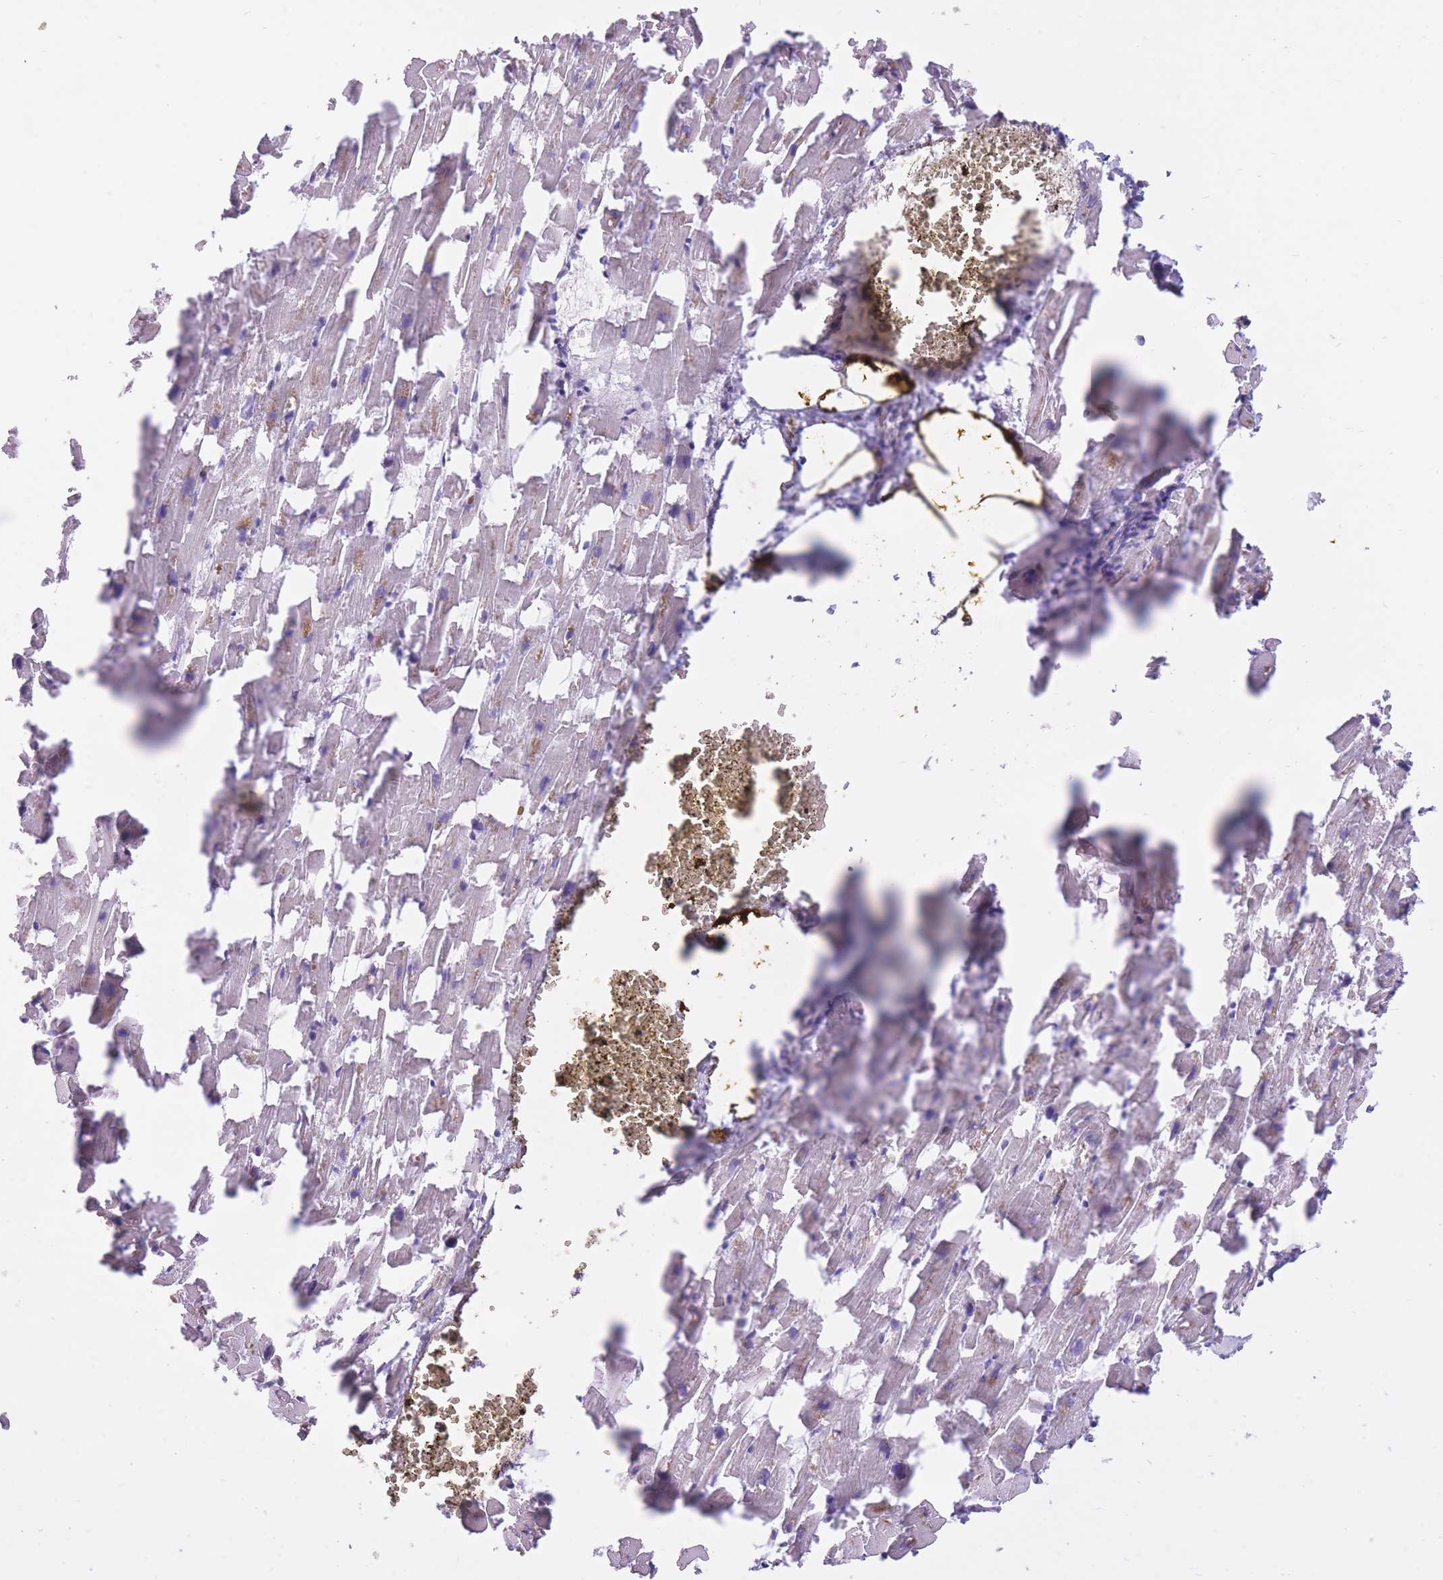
{"staining": {"intensity": "weak", "quantity": "<25%", "location": "cytoplasmic/membranous"}, "tissue": "heart muscle", "cell_type": "Cardiomyocytes", "image_type": "normal", "snomed": [{"axis": "morphology", "description": "Normal tissue, NOS"}, {"axis": "topography", "description": "Heart"}], "caption": "This is an immunohistochemistry histopathology image of normal heart muscle. There is no staining in cardiomyocytes.", "gene": "WDR70", "patient": {"sex": "female", "age": 64}}